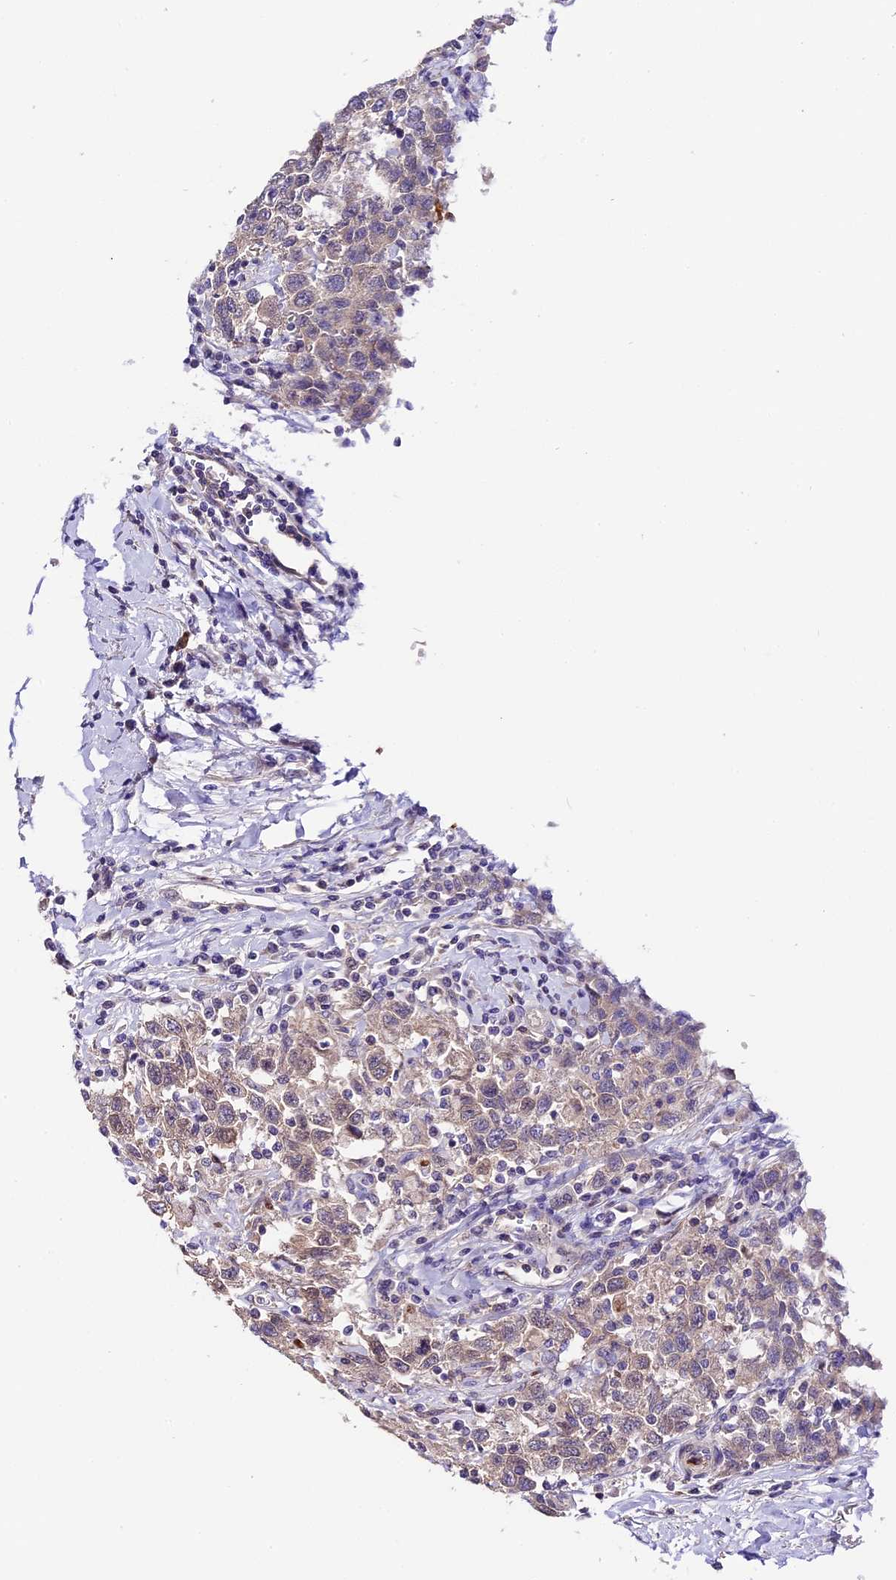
{"staining": {"intensity": "weak", "quantity": "<25%", "location": "cytoplasmic/membranous"}, "tissue": "testis cancer", "cell_type": "Tumor cells", "image_type": "cancer", "snomed": [{"axis": "morphology", "description": "Seminoma, NOS"}, {"axis": "topography", "description": "Testis"}], "caption": "The photomicrograph exhibits no significant staining in tumor cells of testis seminoma.", "gene": "MAP3K7CL", "patient": {"sex": "male", "age": 41}}